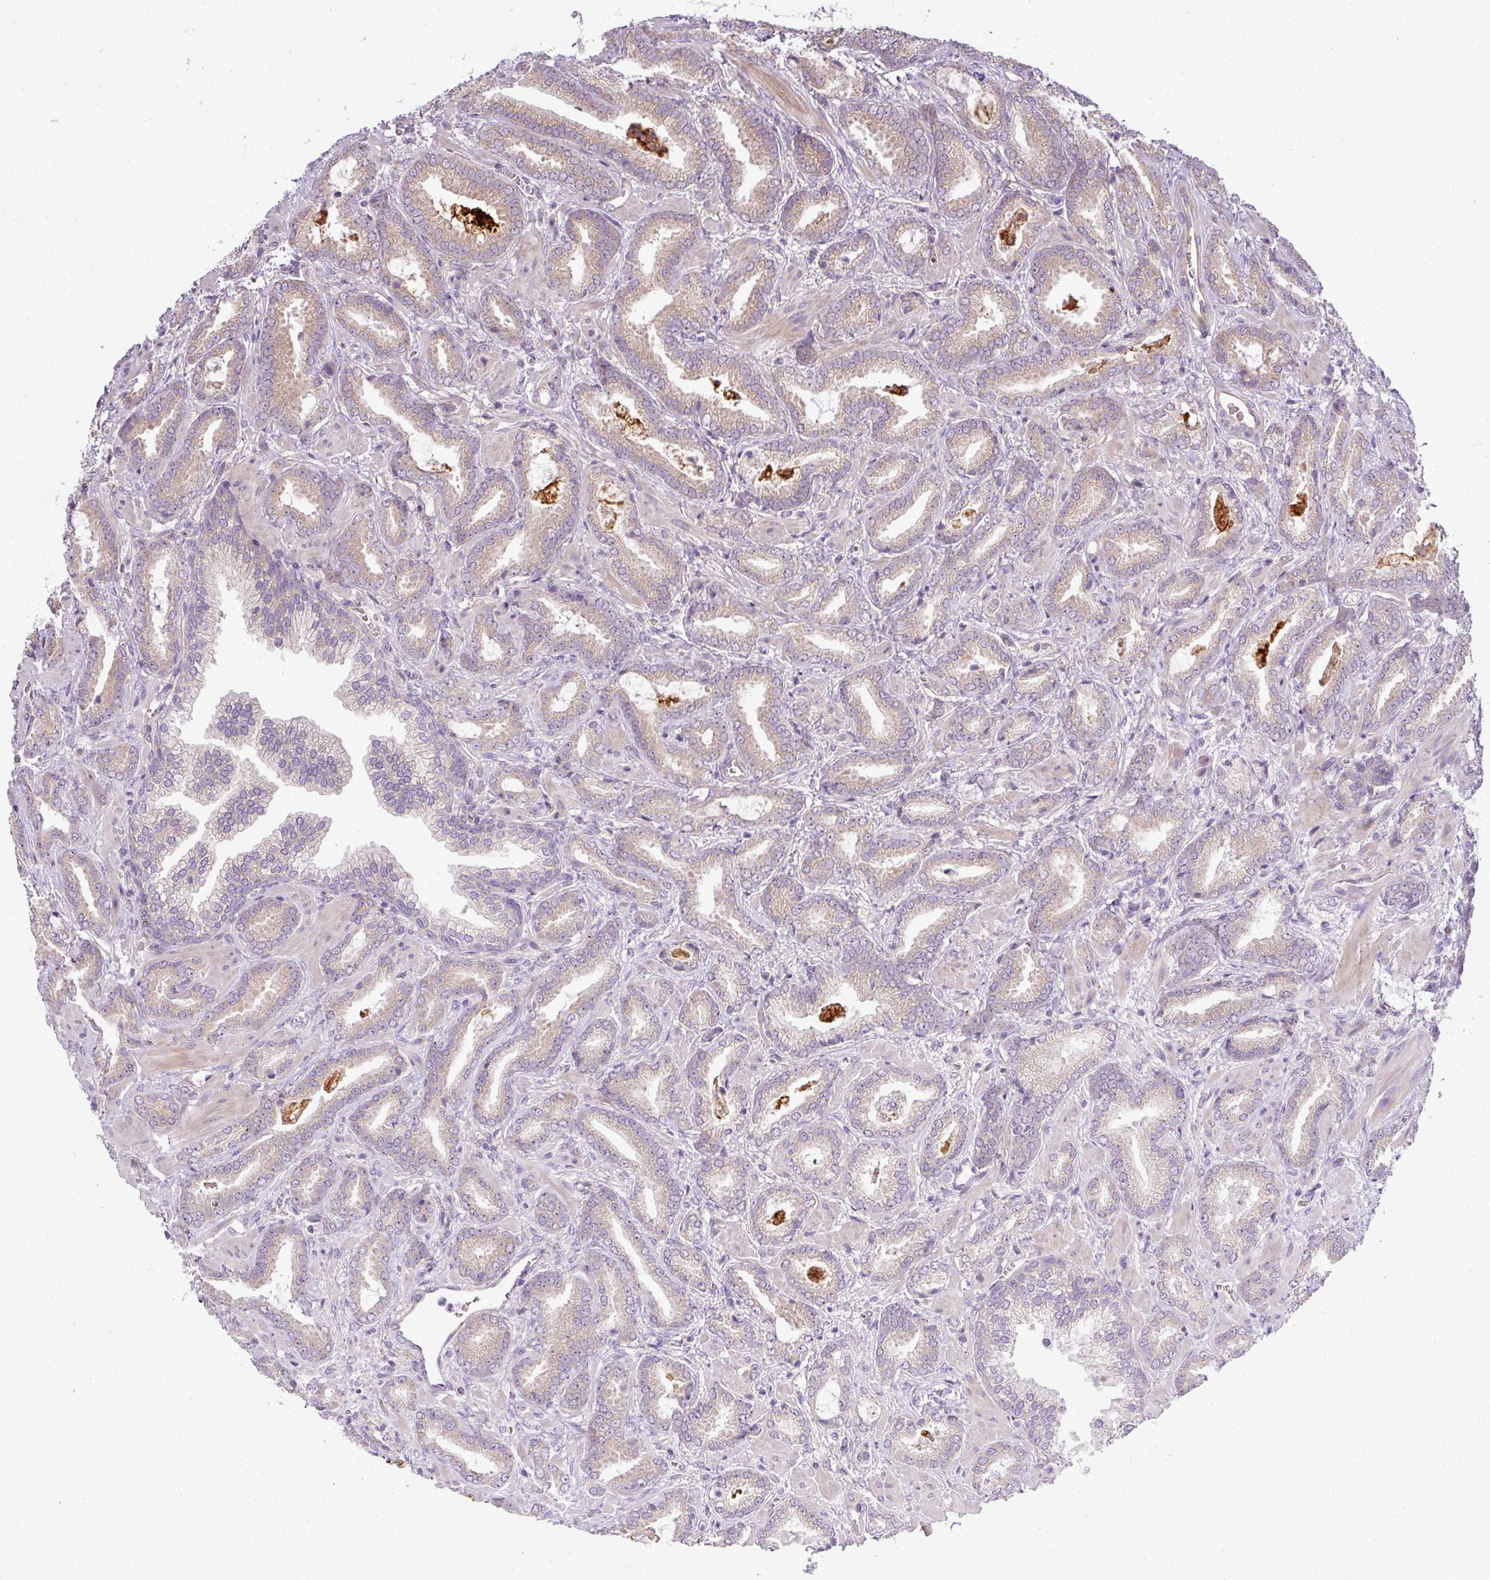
{"staining": {"intensity": "weak", "quantity": "25%-75%", "location": "cytoplasmic/membranous"}, "tissue": "prostate cancer", "cell_type": "Tumor cells", "image_type": "cancer", "snomed": [{"axis": "morphology", "description": "Adenocarcinoma, Low grade"}, {"axis": "topography", "description": "Prostate"}], "caption": "A micrograph of human prostate cancer (adenocarcinoma (low-grade)) stained for a protein reveals weak cytoplasmic/membranous brown staining in tumor cells.", "gene": "ZDHHC1", "patient": {"sex": "male", "age": 62}}